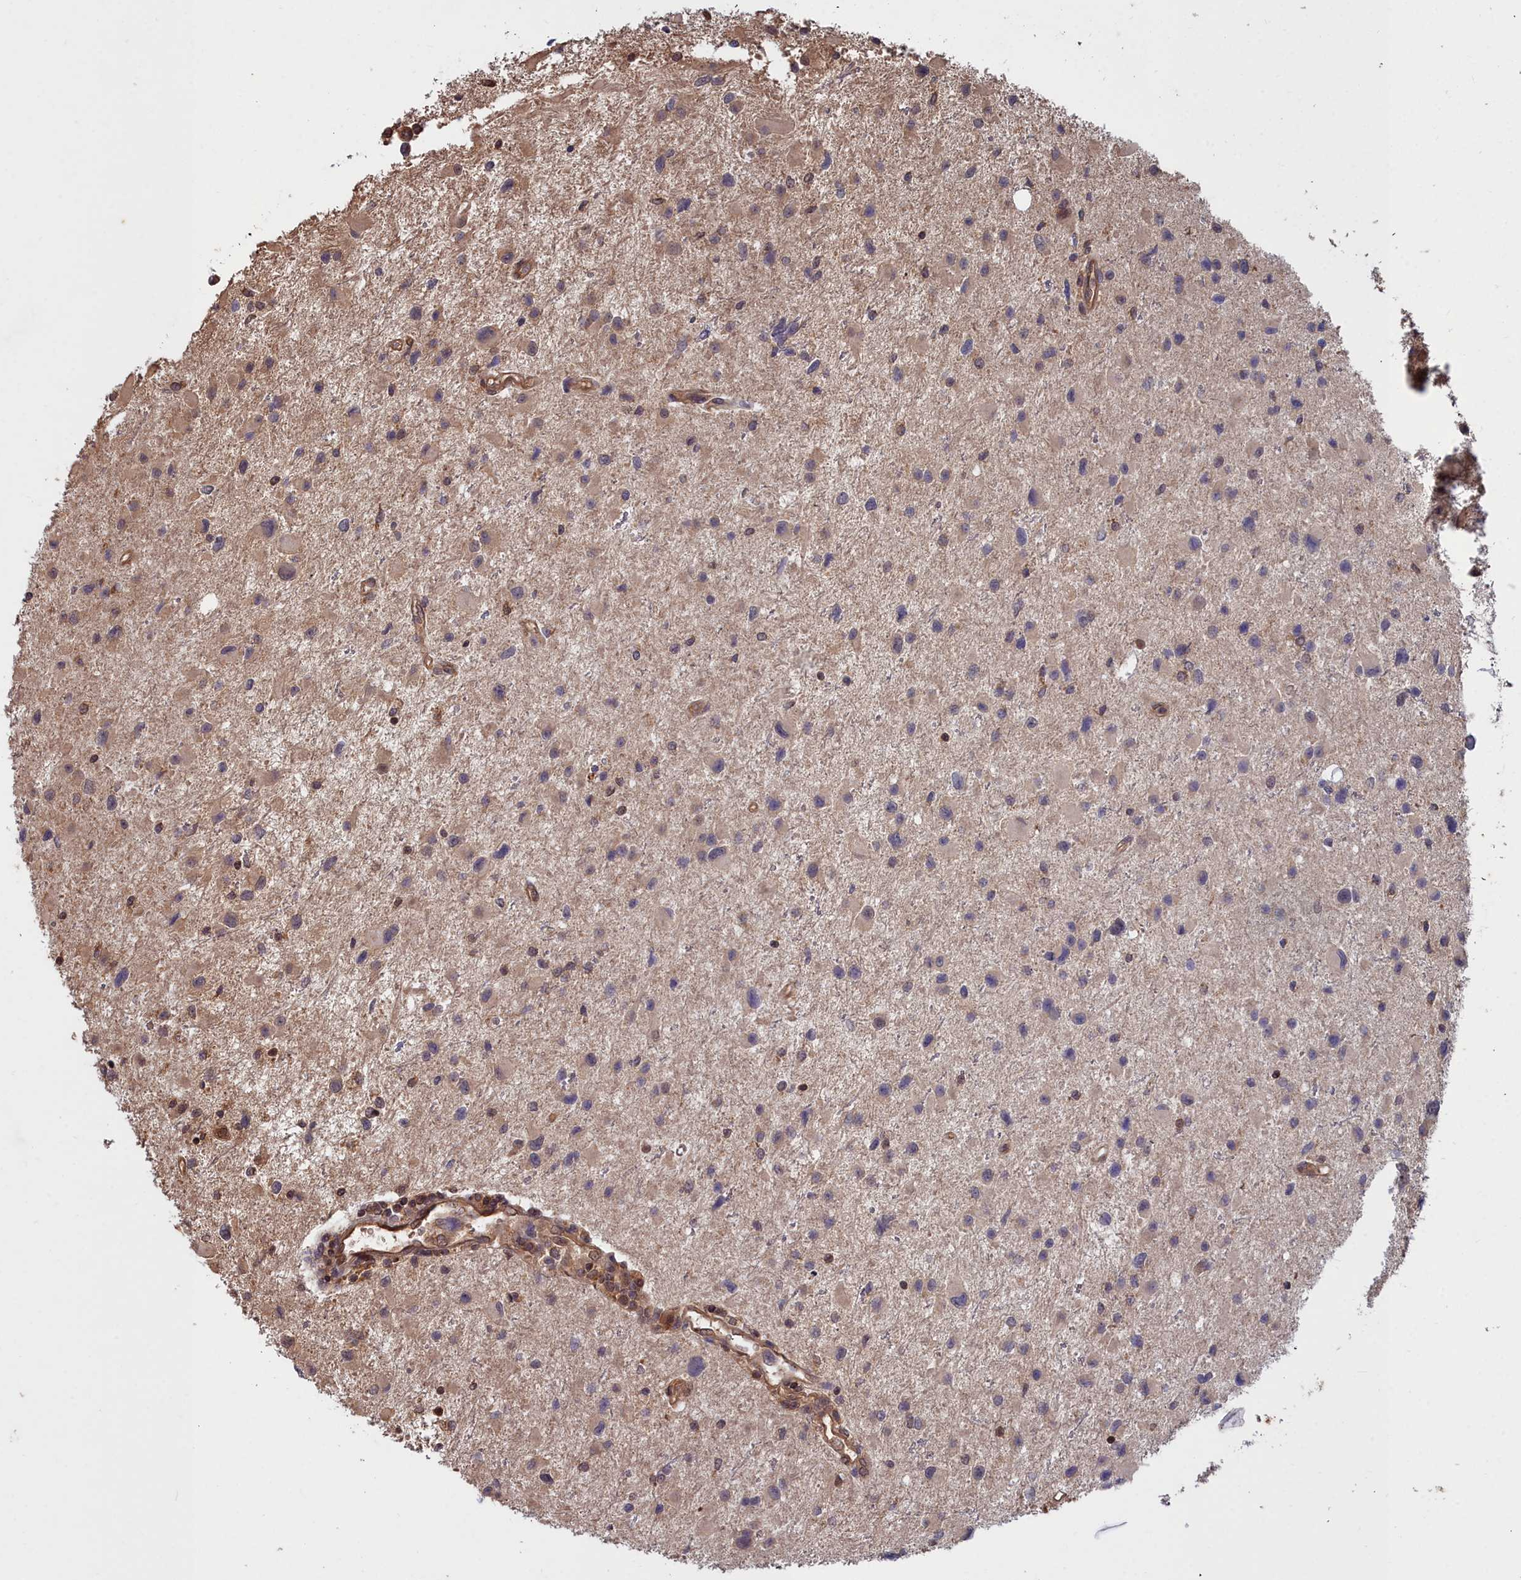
{"staining": {"intensity": "negative", "quantity": "none", "location": "none"}, "tissue": "glioma", "cell_type": "Tumor cells", "image_type": "cancer", "snomed": [{"axis": "morphology", "description": "Glioma, malignant, Low grade"}, {"axis": "topography", "description": "Brain"}], "caption": "Immunohistochemical staining of human malignant glioma (low-grade) displays no significant positivity in tumor cells. (Brightfield microscopy of DAB immunohistochemistry at high magnification).", "gene": "GFRA2", "patient": {"sex": "female", "age": 32}}